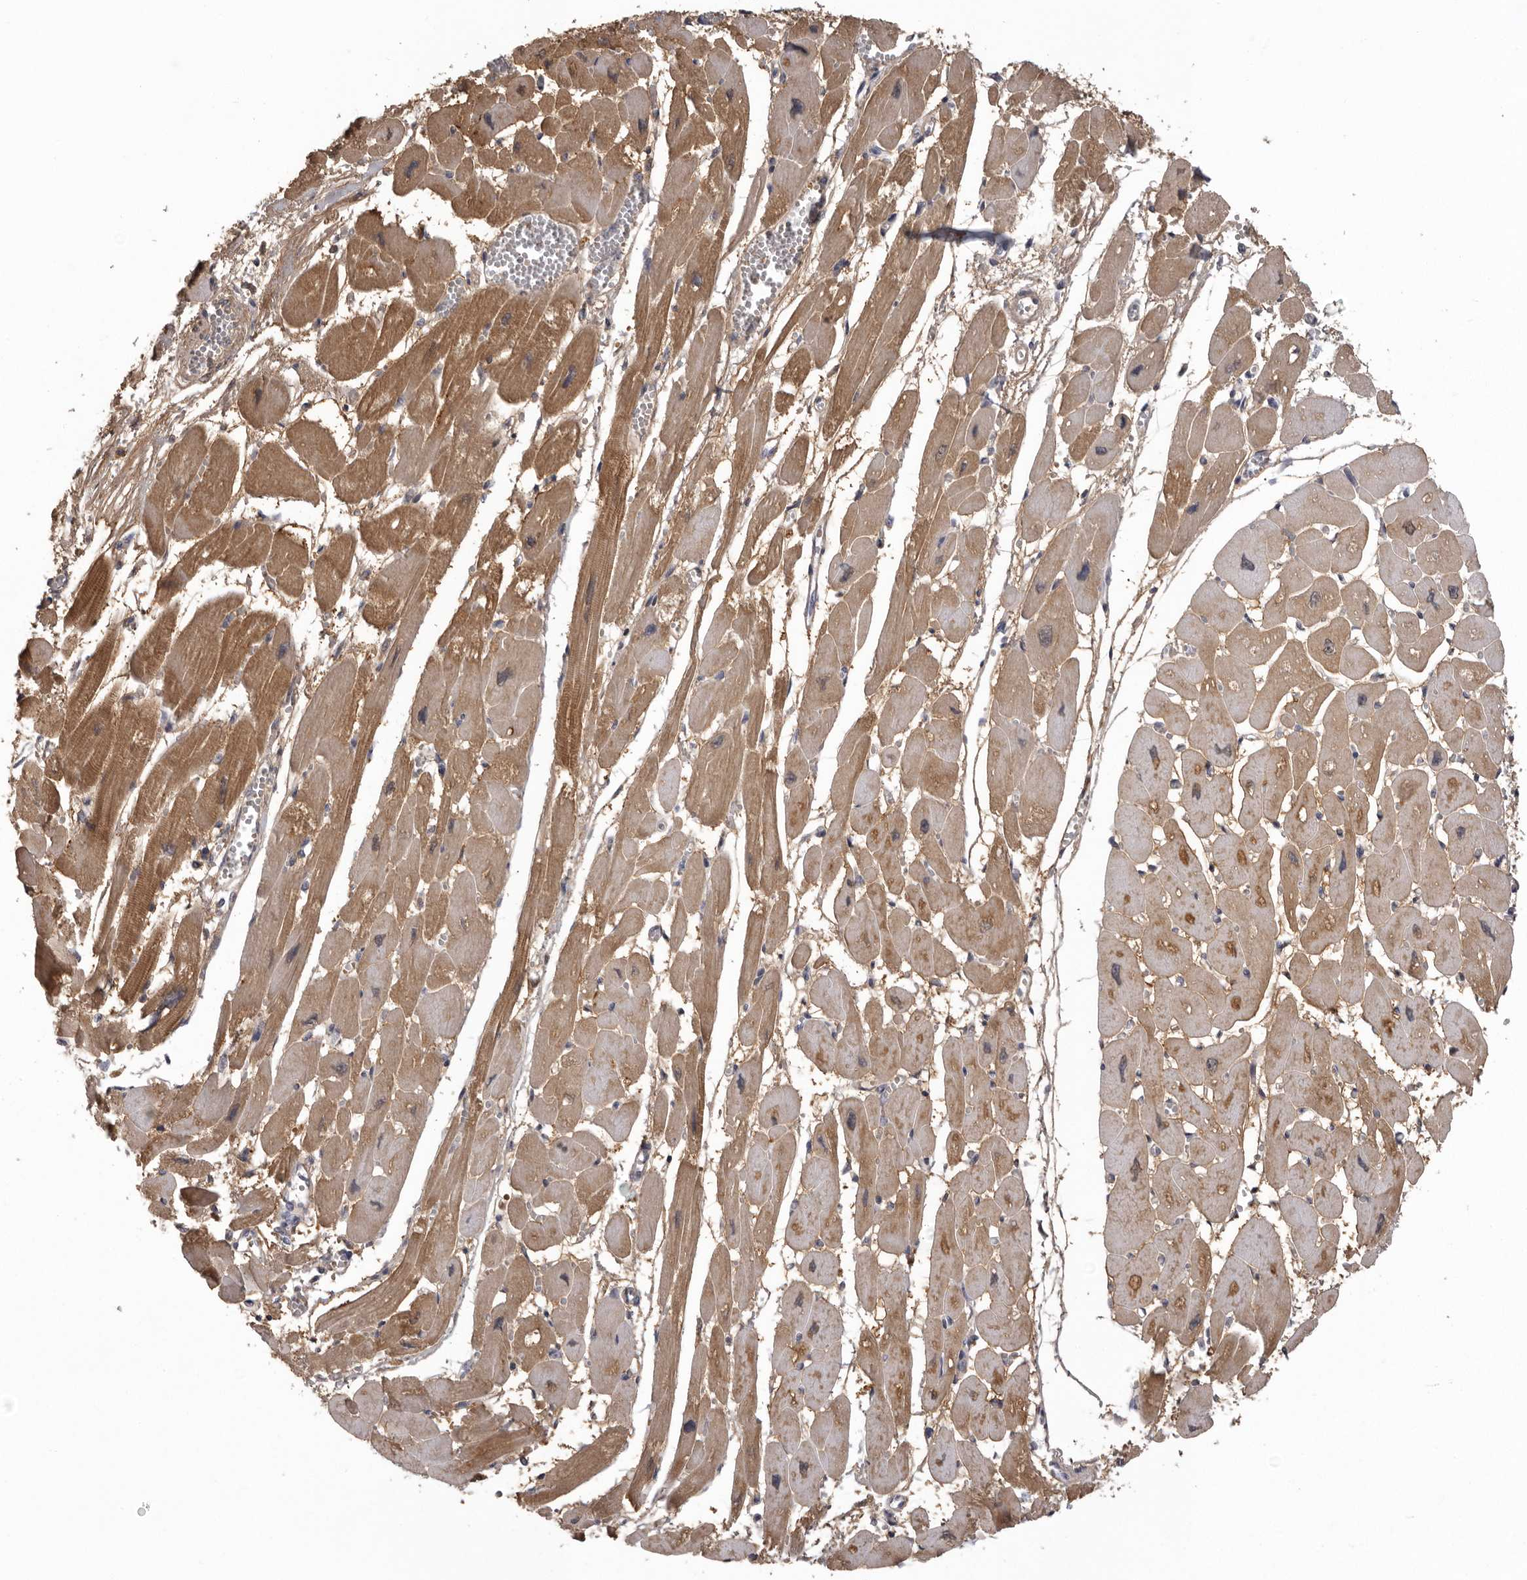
{"staining": {"intensity": "moderate", "quantity": ">75%", "location": "cytoplasmic/membranous"}, "tissue": "heart muscle", "cell_type": "Cardiomyocytes", "image_type": "normal", "snomed": [{"axis": "morphology", "description": "Normal tissue, NOS"}, {"axis": "topography", "description": "Heart"}], "caption": "A high-resolution image shows IHC staining of benign heart muscle, which shows moderate cytoplasmic/membranous staining in about >75% of cardiomyocytes. The protein is stained brown, and the nuclei are stained in blue (DAB IHC with brightfield microscopy, high magnification).", "gene": "MDH1", "patient": {"sex": "female", "age": 54}}